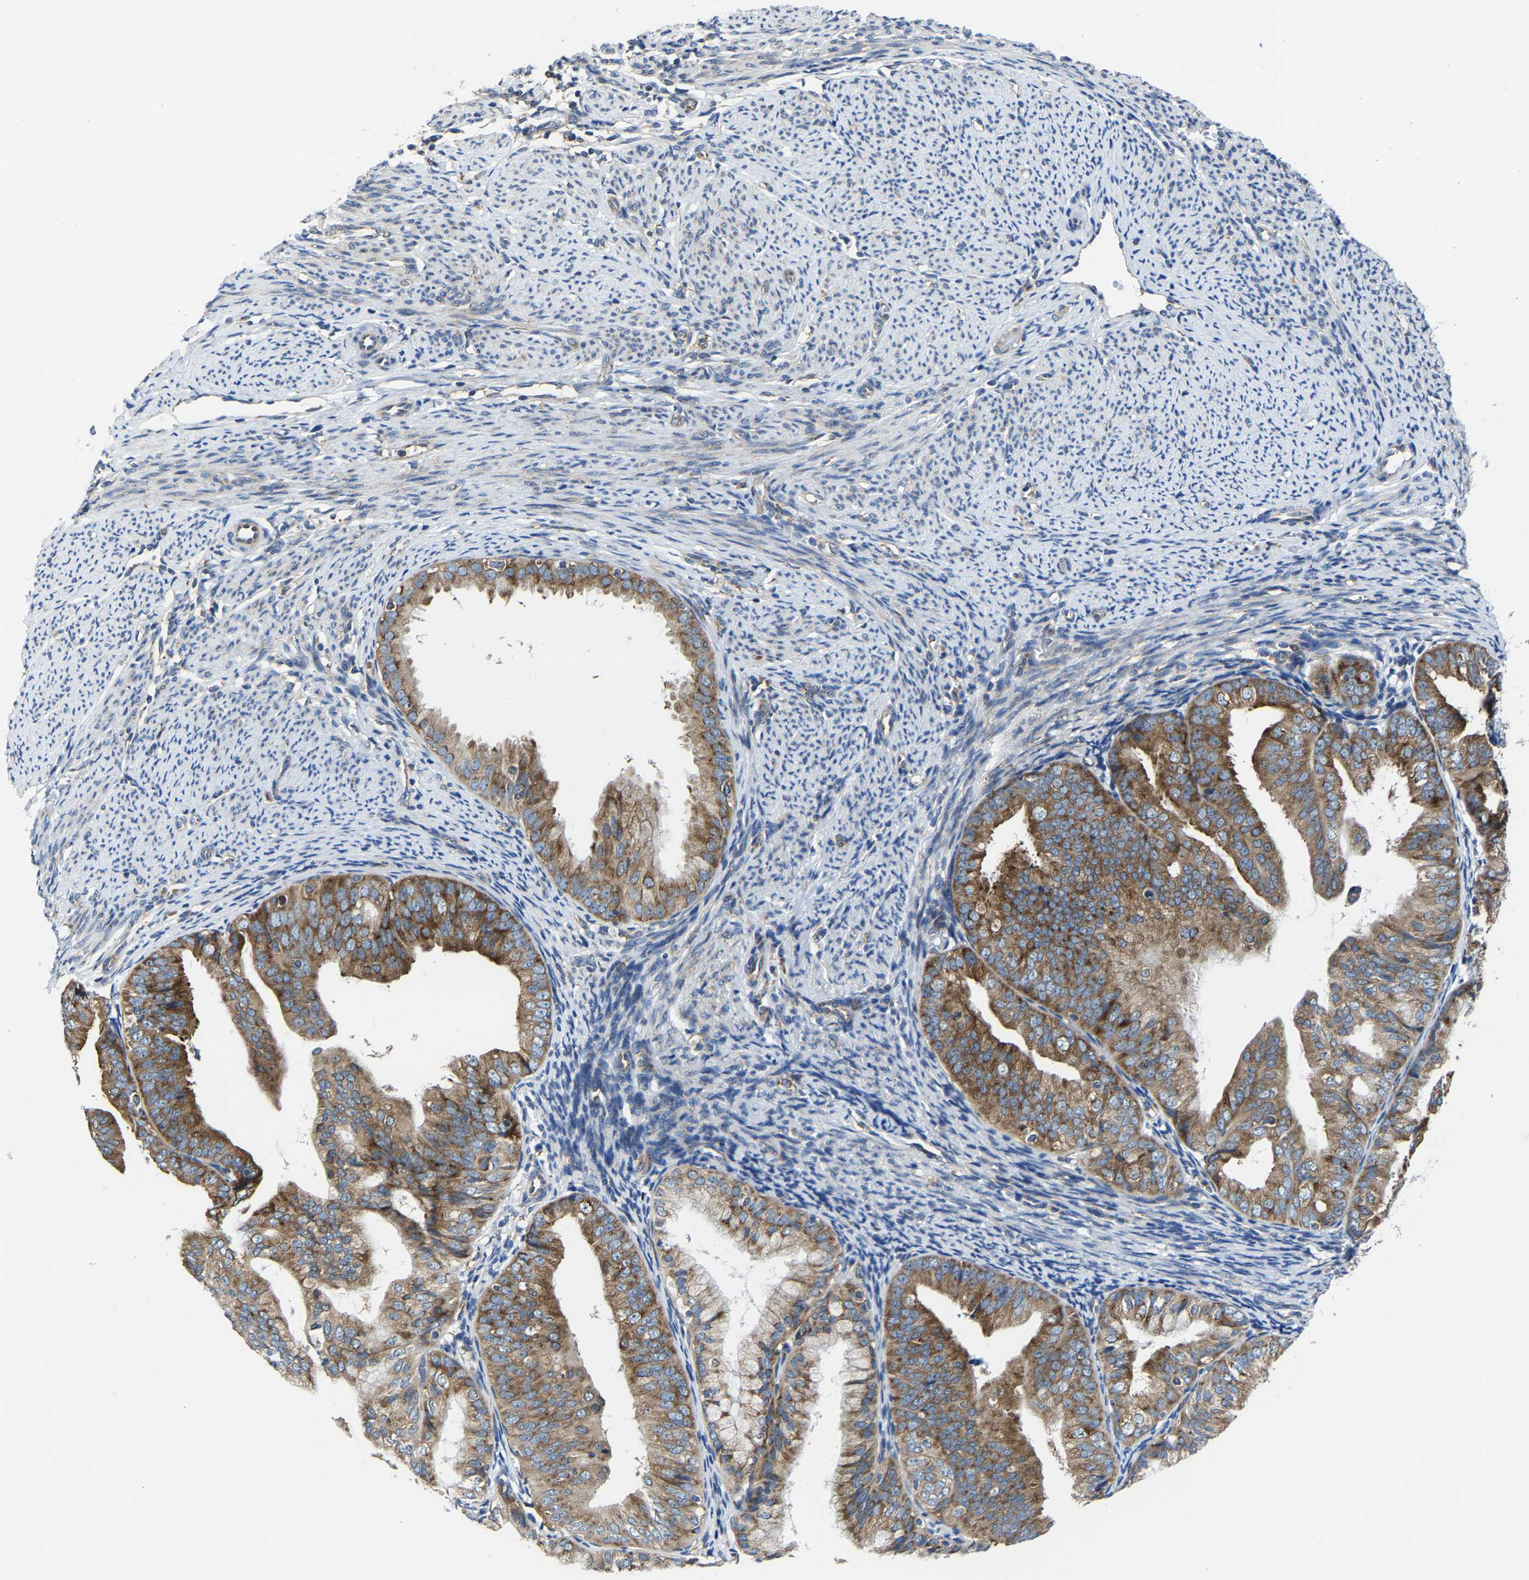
{"staining": {"intensity": "strong", "quantity": ">75%", "location": "cytoplasmic/membranous"}, "tissue": "endometrial cancer", "cell_type": "Tumor cells", "image_type": "cancer", "snomed": [{"axis": "morphology", "description": "Adenocarcinoma, NOS"}, {"axis": "topography", "description": "Endometrium"}], "caption": "A histopathology image showing strong cytoplasmic/membranous positivity in about >75% of tumor cells in endometrial adenocarcinoma, as visualized by brown immunohistochemical staining.", "gene": "G3BP2", "patient": {"sex": "female", "age": 63}}